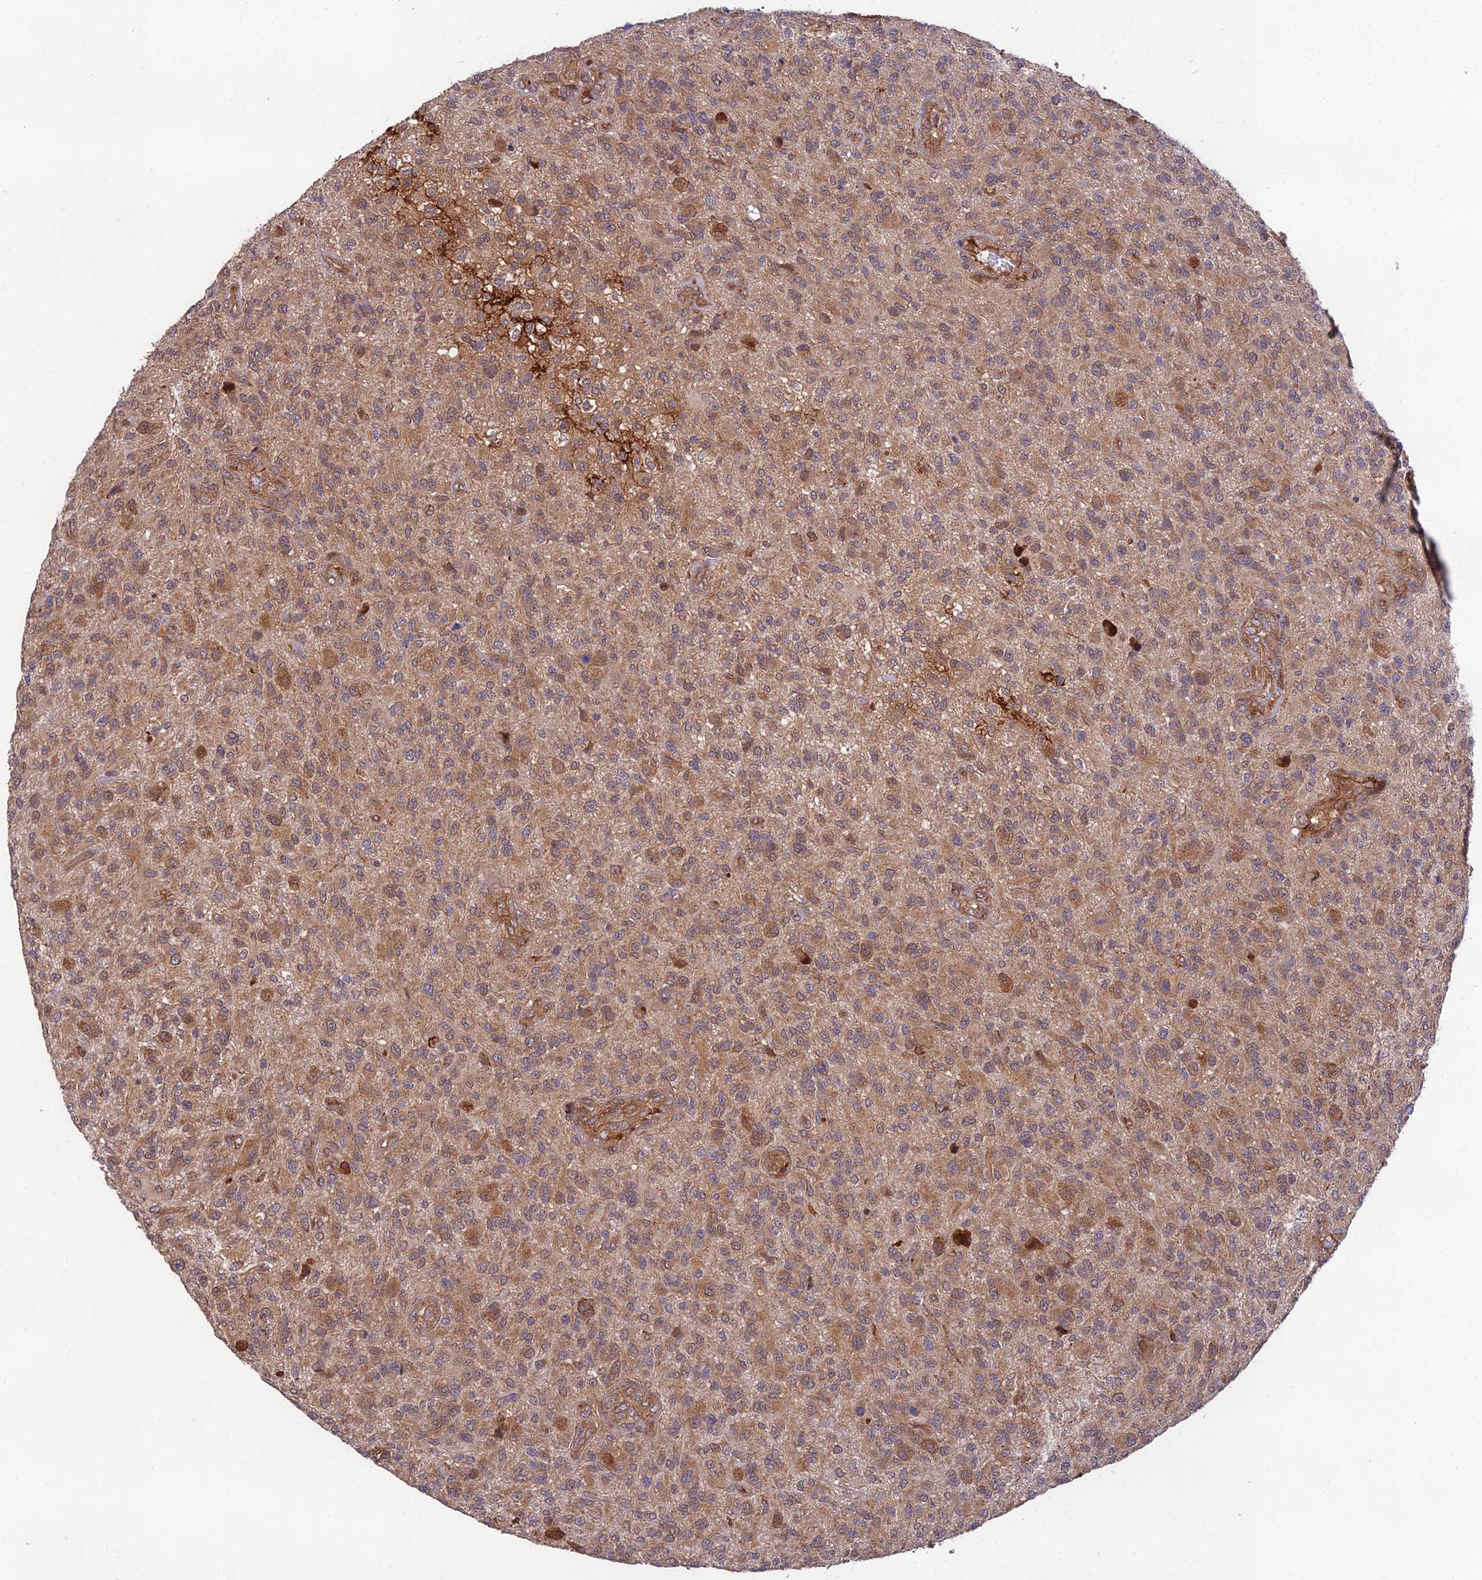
{"staining": {"intensity": "moderate", "quantity": "25%-75%", "location": "cytoplasmic/membranous"}, "tissue": "glioma", "cell_type": "Tumor cells", "image_type": "cancer", "snomed": [{"axis": "morphology", "description": "Glioma, malignant, High grade"}, {"axis": "topography", "description": "Brain"}], "caption": "High-grade glioma (malignant) stained with IHC exhibits moderate cytoplasmic/membranous expression in about 25%-75% of tumor cells.", "gene": "MKKS", "patient": {"sex": "male", "age": 47}}